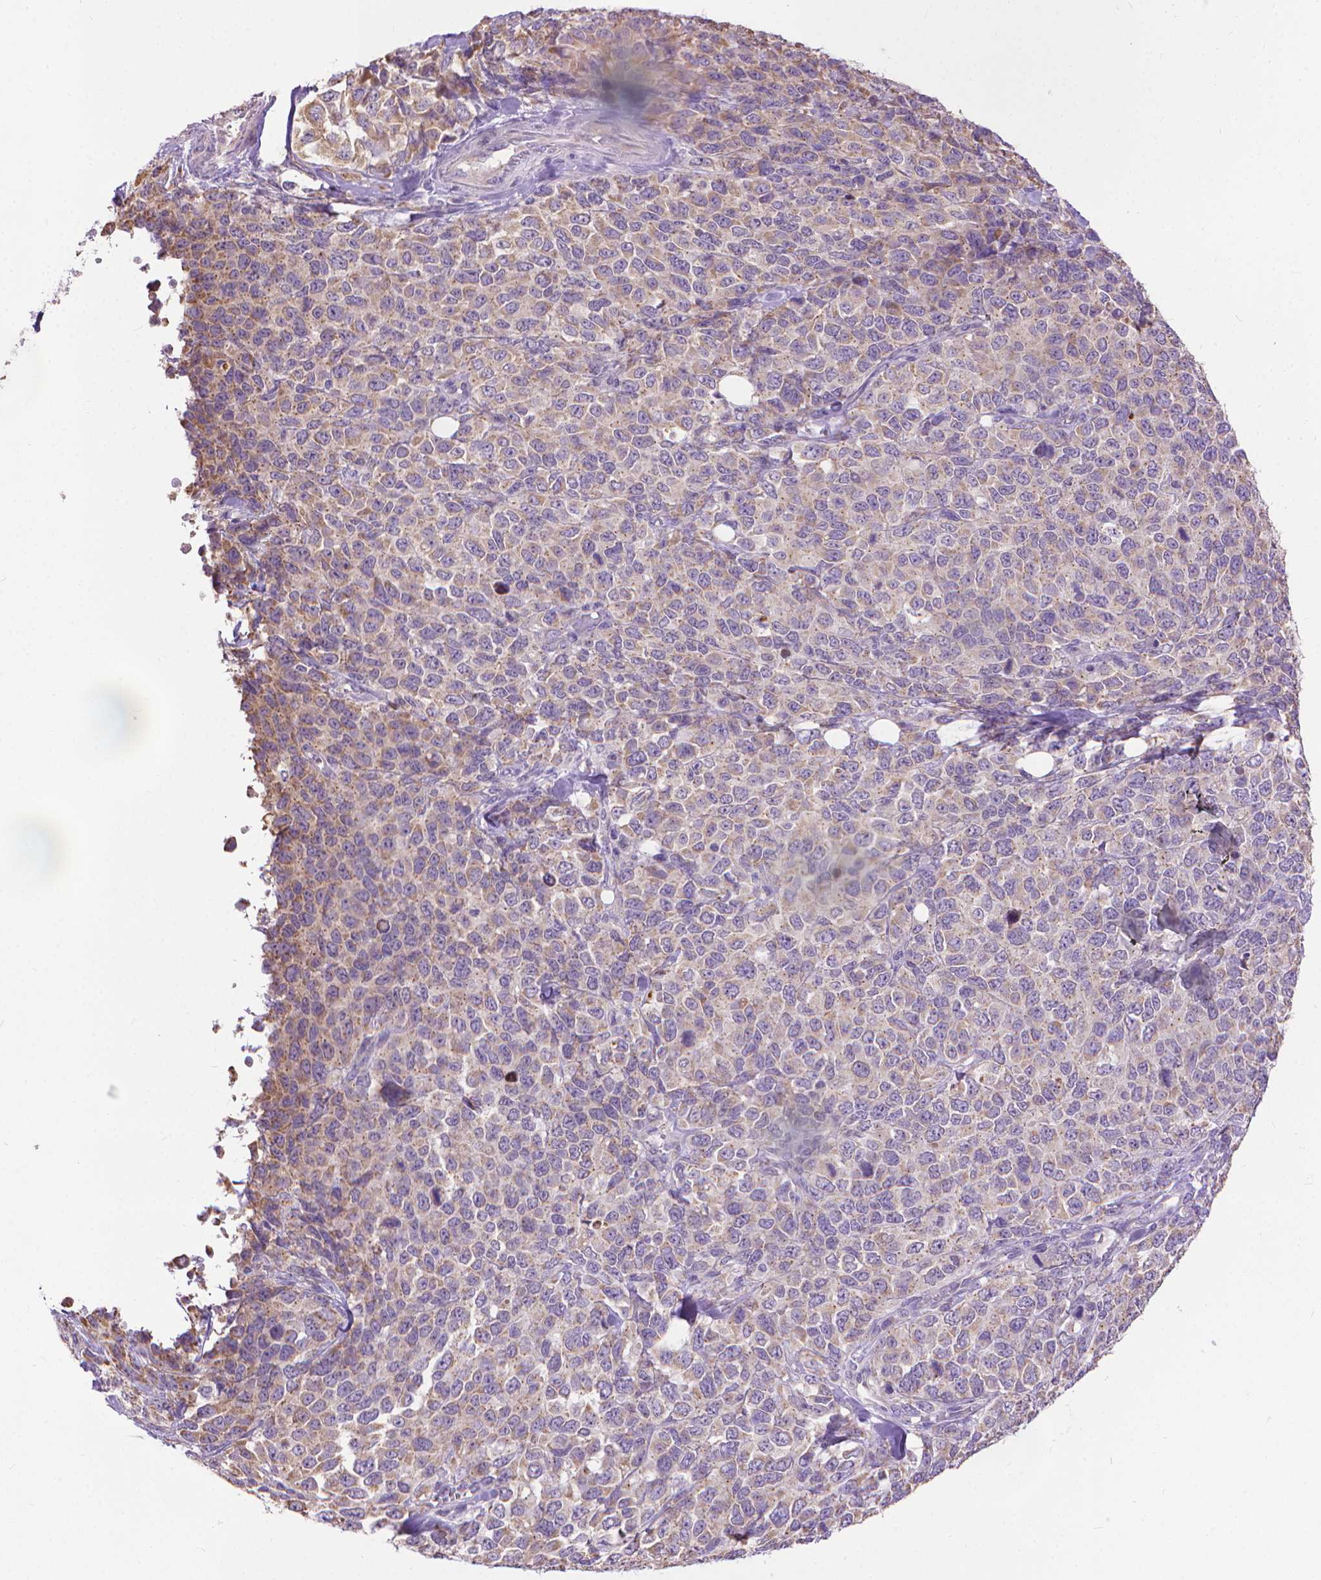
{"staining": {"intensity": "moderate", "quantity": "25%-75%", "location": "cytoplasmic/membranous"}, "tissue": "melanoma", "cell_type": "Tumor cells", "image_type": "cancer", "snomed": [{"axis": "morphology", "description": "Malignant melanoma, Metastatic site"}, {"axis": "topography", "description": "Skin"}], "caption": "IHC of human malignant melanoma (metastatic site) exhibits medium levels of moderate cytoplasmic/membranous positivity in about 25%-75% of tumor cells.", "gene": "SYN1", "patient": {"sex": "male", "age": 84}}